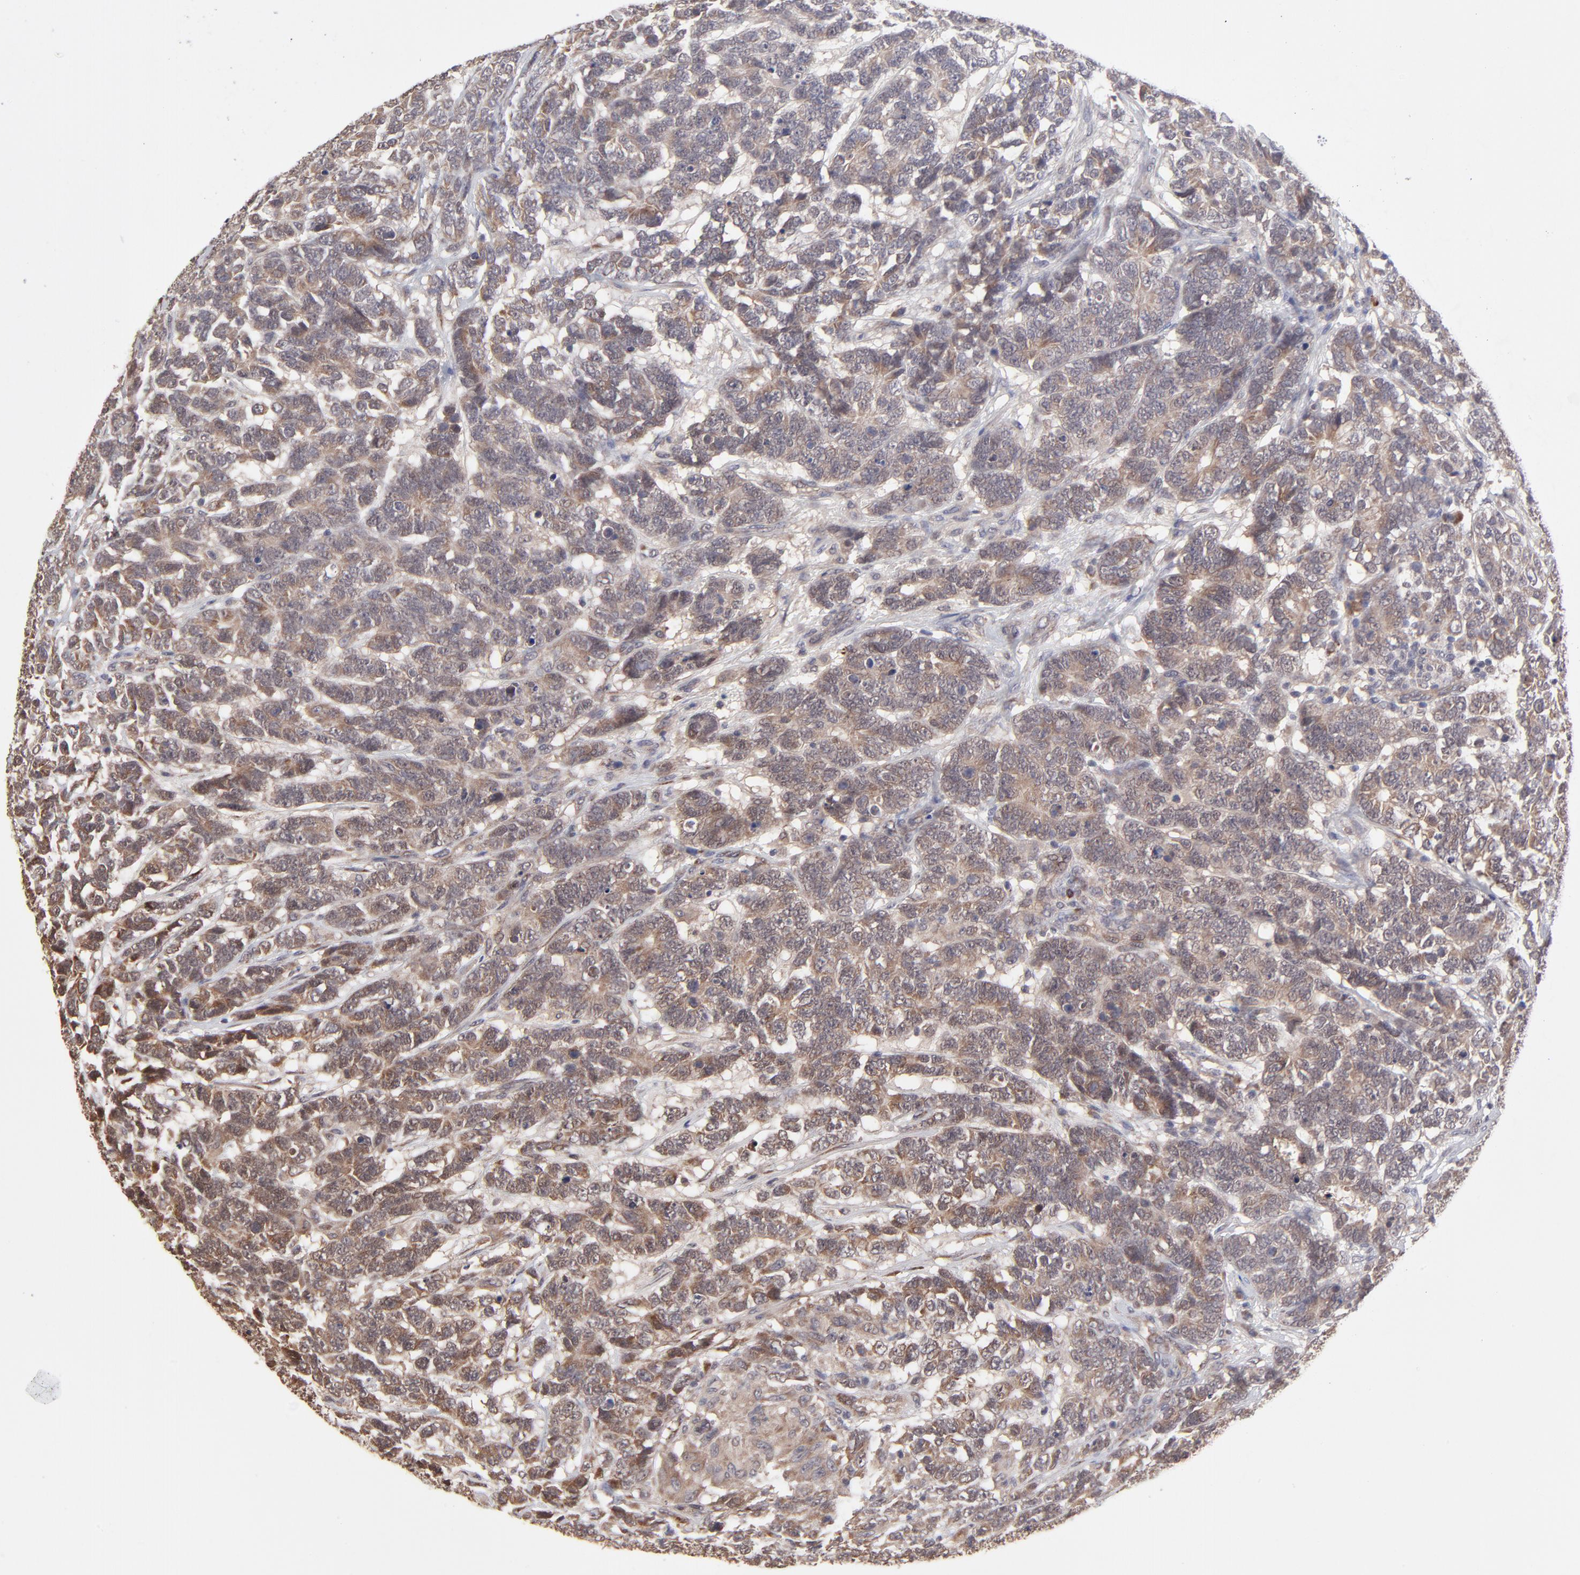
{"staining": {"intensity": "weak", "quantity": ">75%", "location": "cytoplasmic/membranous"}, "tissue": "testis cancer", "cell_type": "Tumor cells", "image_type": "cancer", "snomed": [{"axis": "morphology", "description": "Carcinoma, Embryonal, NOS"}, {"axis": "topography", "description": "Testis"}], "caption": "The micrograph demonstrates immunohistochemical staining of embryonal carcinoma (testis). There is weak cytoplasmic/membranous expression is appreciated in about >75% of tumor cells. (IHC, brightfield microscopy, high magnification).", "gene": "CHL1", "patient": {"sex": "male", "age": 26}}